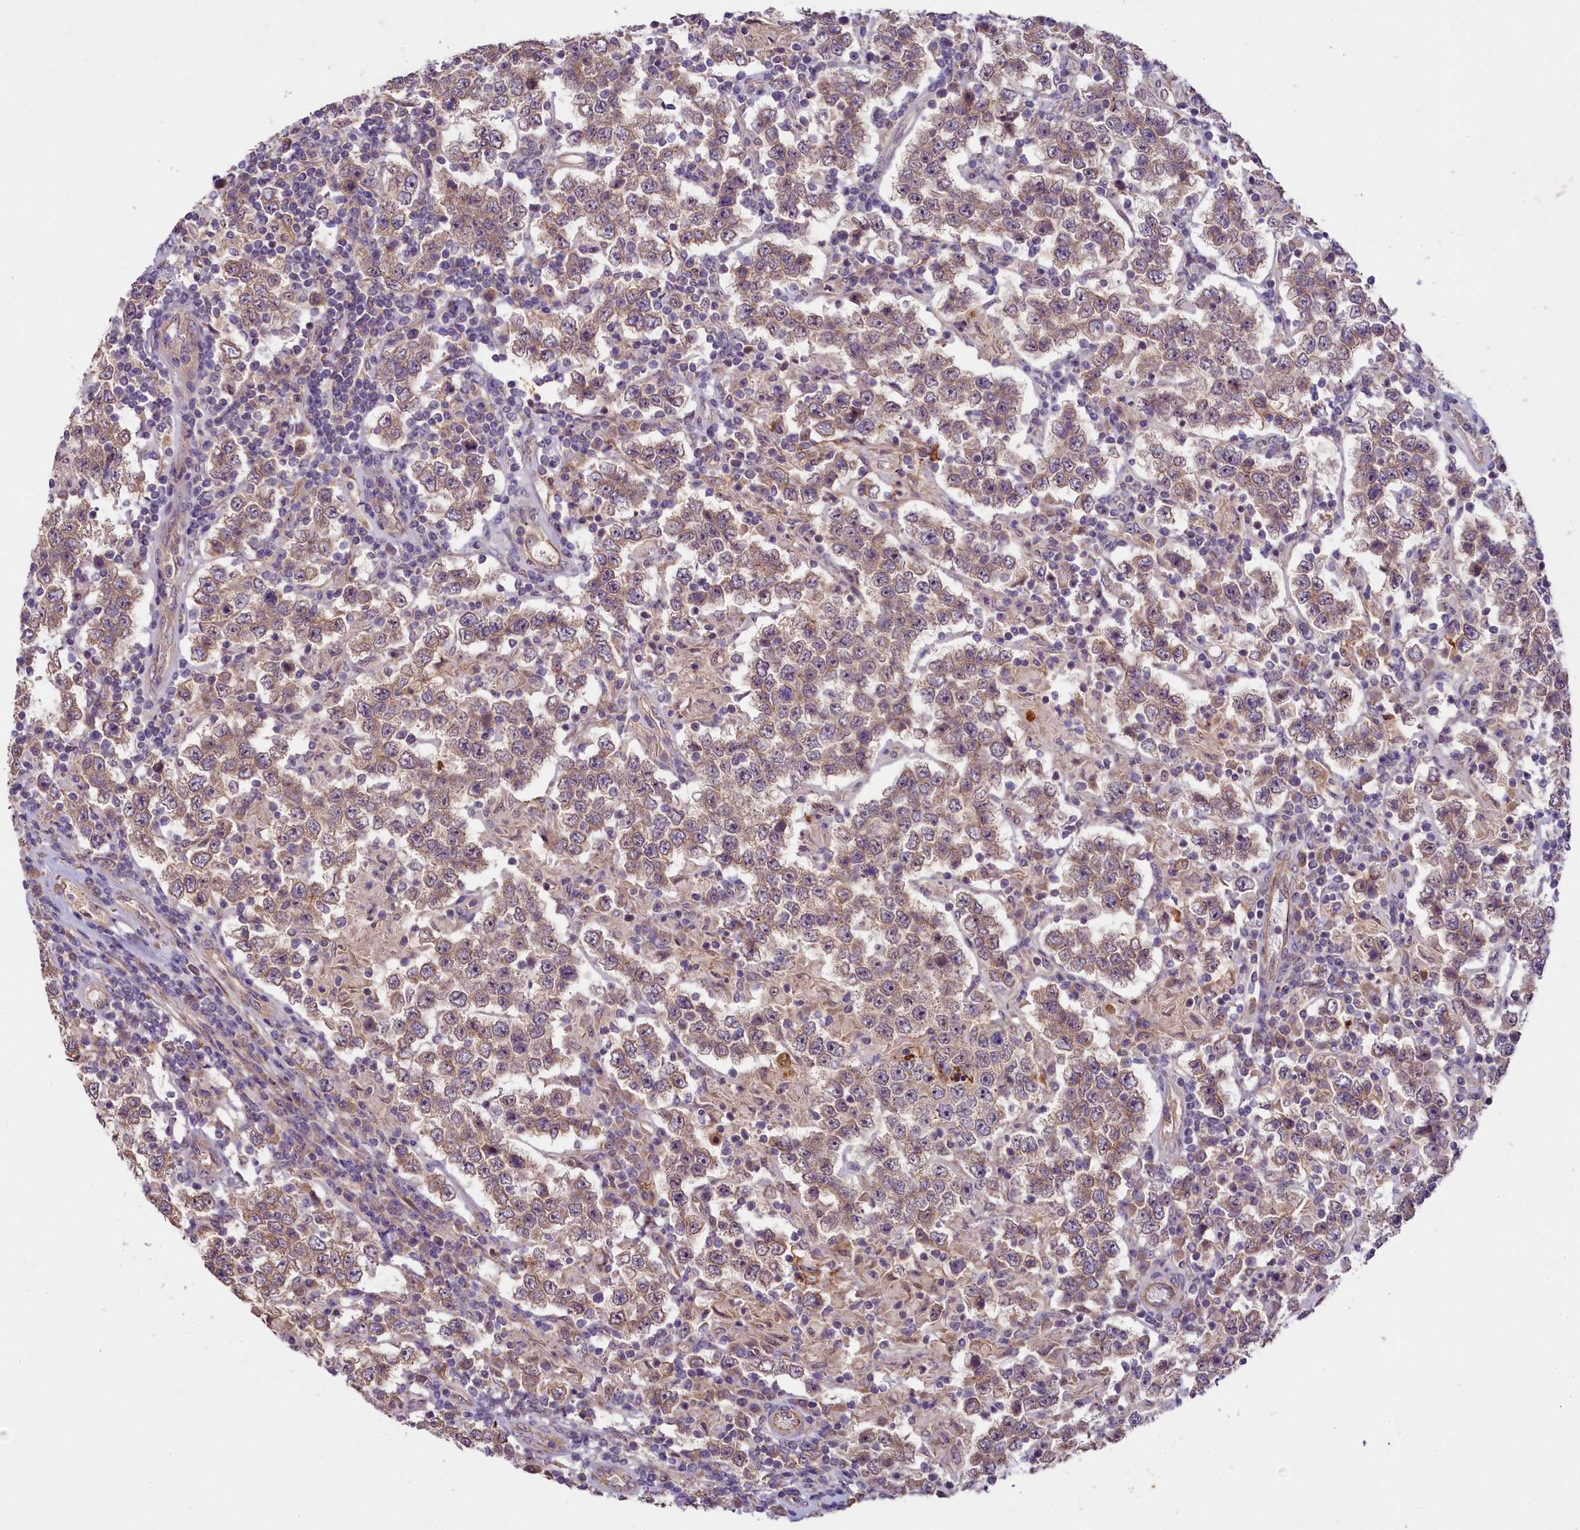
{"staining": {"intensity": "weak", "quantity": ">75%", "location": "cytoplasmic/membranous"}, "tissue": "testis cancer", "cell_type": "Tumor cells", "image_type": "cancer", "snomed": [{"axis": "morphology", "description": "Normal tissue, NOS"}, {"axis": "morphology", "description": "Urothelial carcinoma, High grade"}, {"axis": "morphology", "description": "Seminoma, NOS"}, {"axis": "morphology", "description": "Carcinoma, Embryonal, NOS"}, {"axis": "topography", "description": "Urinary bladder"}, {"axis": "topography", "description": "Testis"}], "caption": "This is a photomicrograph of immunohistochemistry (IHC) staining of embryonal carcinoma (testis), which shows weak expression in the cytoplasmic/membranous of tumor cells.", "gene": "UBXN6", "patient": {"sex": "male", "age": 41}}